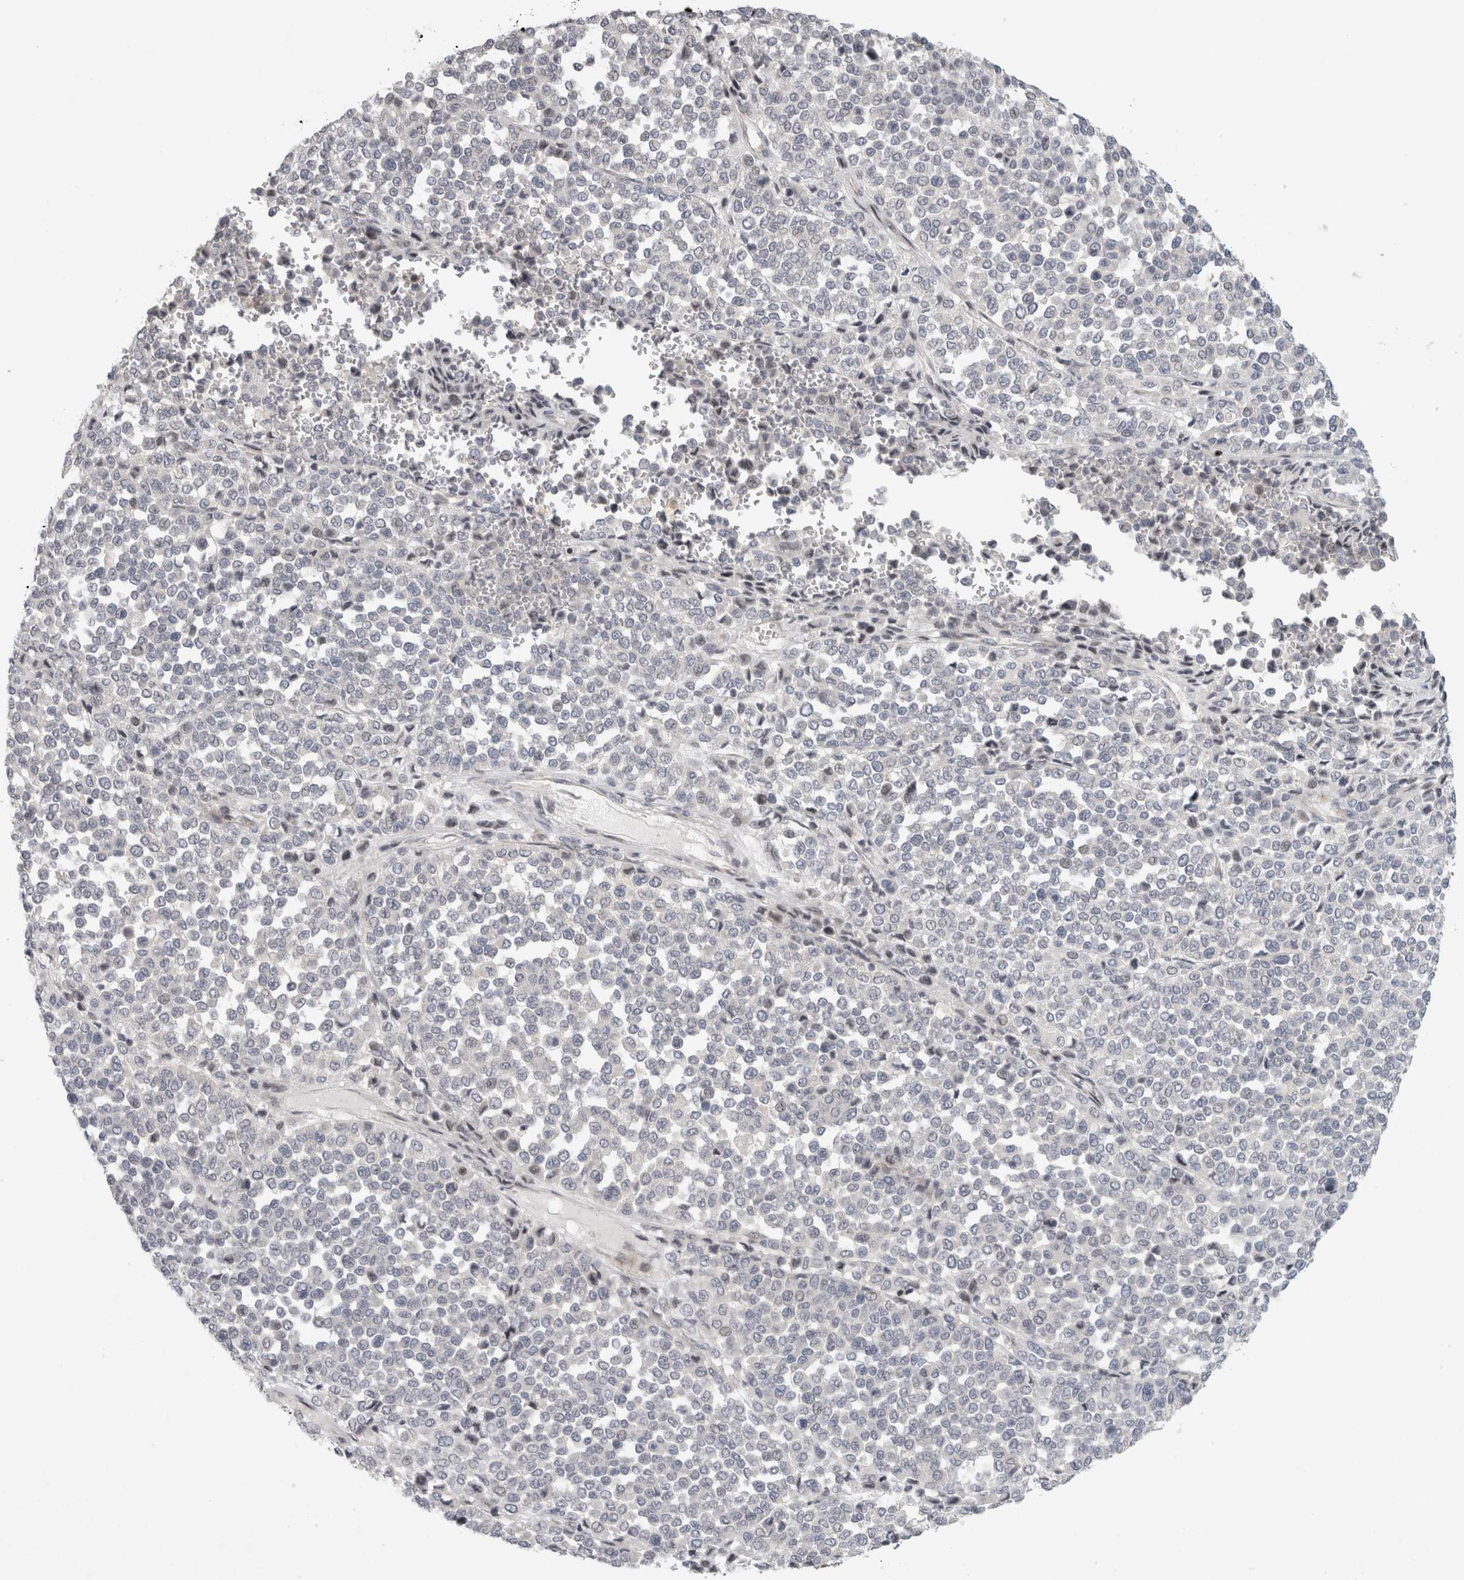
{"staining": {"intensity": "negative", "quantity": "none", "location": "none"}, "tissue": "melanoma", "cell_type": "Tumor cells", "image_type": "cancer", "snomed": [{"axis": "morphology", "description": "Malignant melanoma, Metastatic site"}, {"axis": "topography", "description": "Pancreas"}], "caption": "High magnification brightfield microscopy of melanoma stained with DAB (brown) and counterstained with hematoxylin (blue): tumor cells show no significant staining.", "gene": "UTP25", "patient": {"sex": "female", "age": 30}}